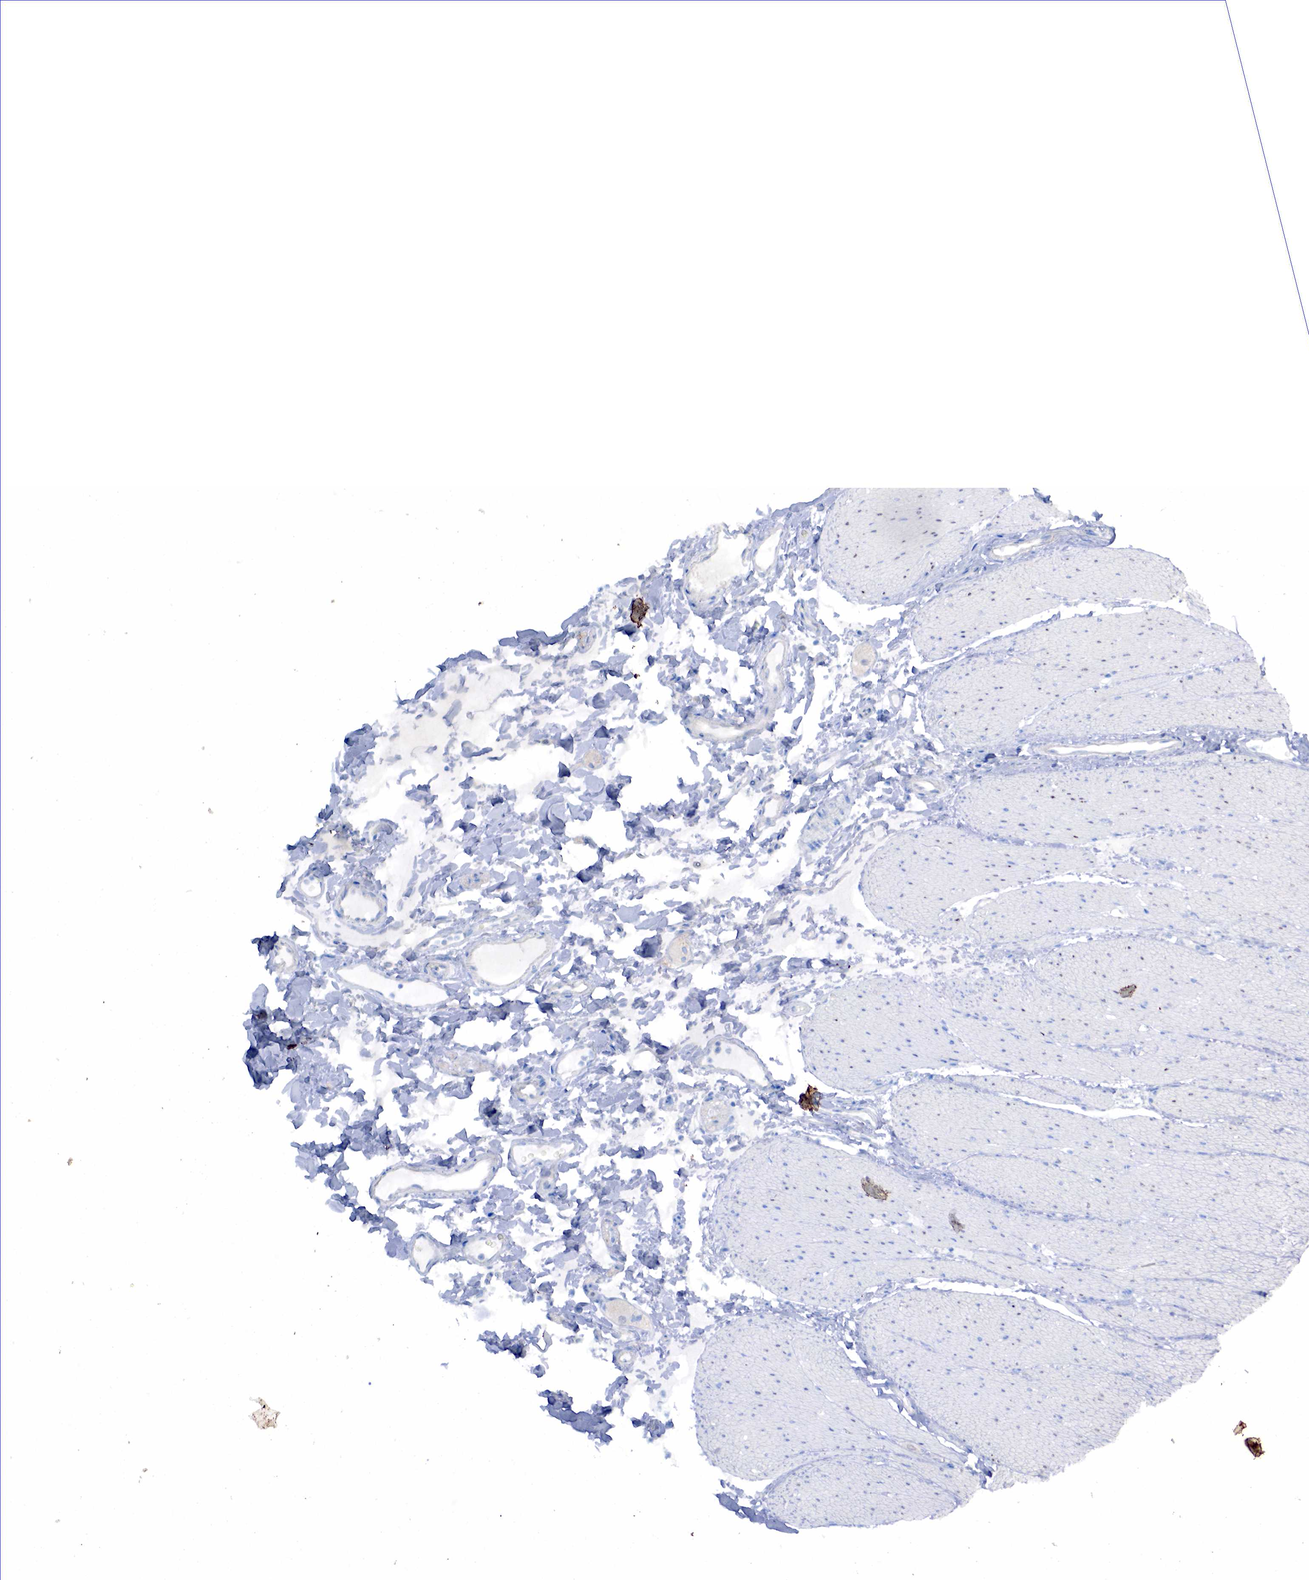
{"staining": {"intensity": "negative", "quantity": "none", "location": "none"}, "tissue": "adipose tissue", "cell_type": "Adipocytes", "image_type": "normal", "snomed": [{"axis": "morphology", "description": "Normal tissue, NOS"}, {"axis": "topography", "description": "Duodenum"}], "caption": "This micrograph is of normal adipose tissue stained with IHC to label a protein in brown with the nuclei are counter-stained blue. There is no positivity in adipocytes.", "gene": "PGR", "patient": {"sex": "male", "age": 63}}